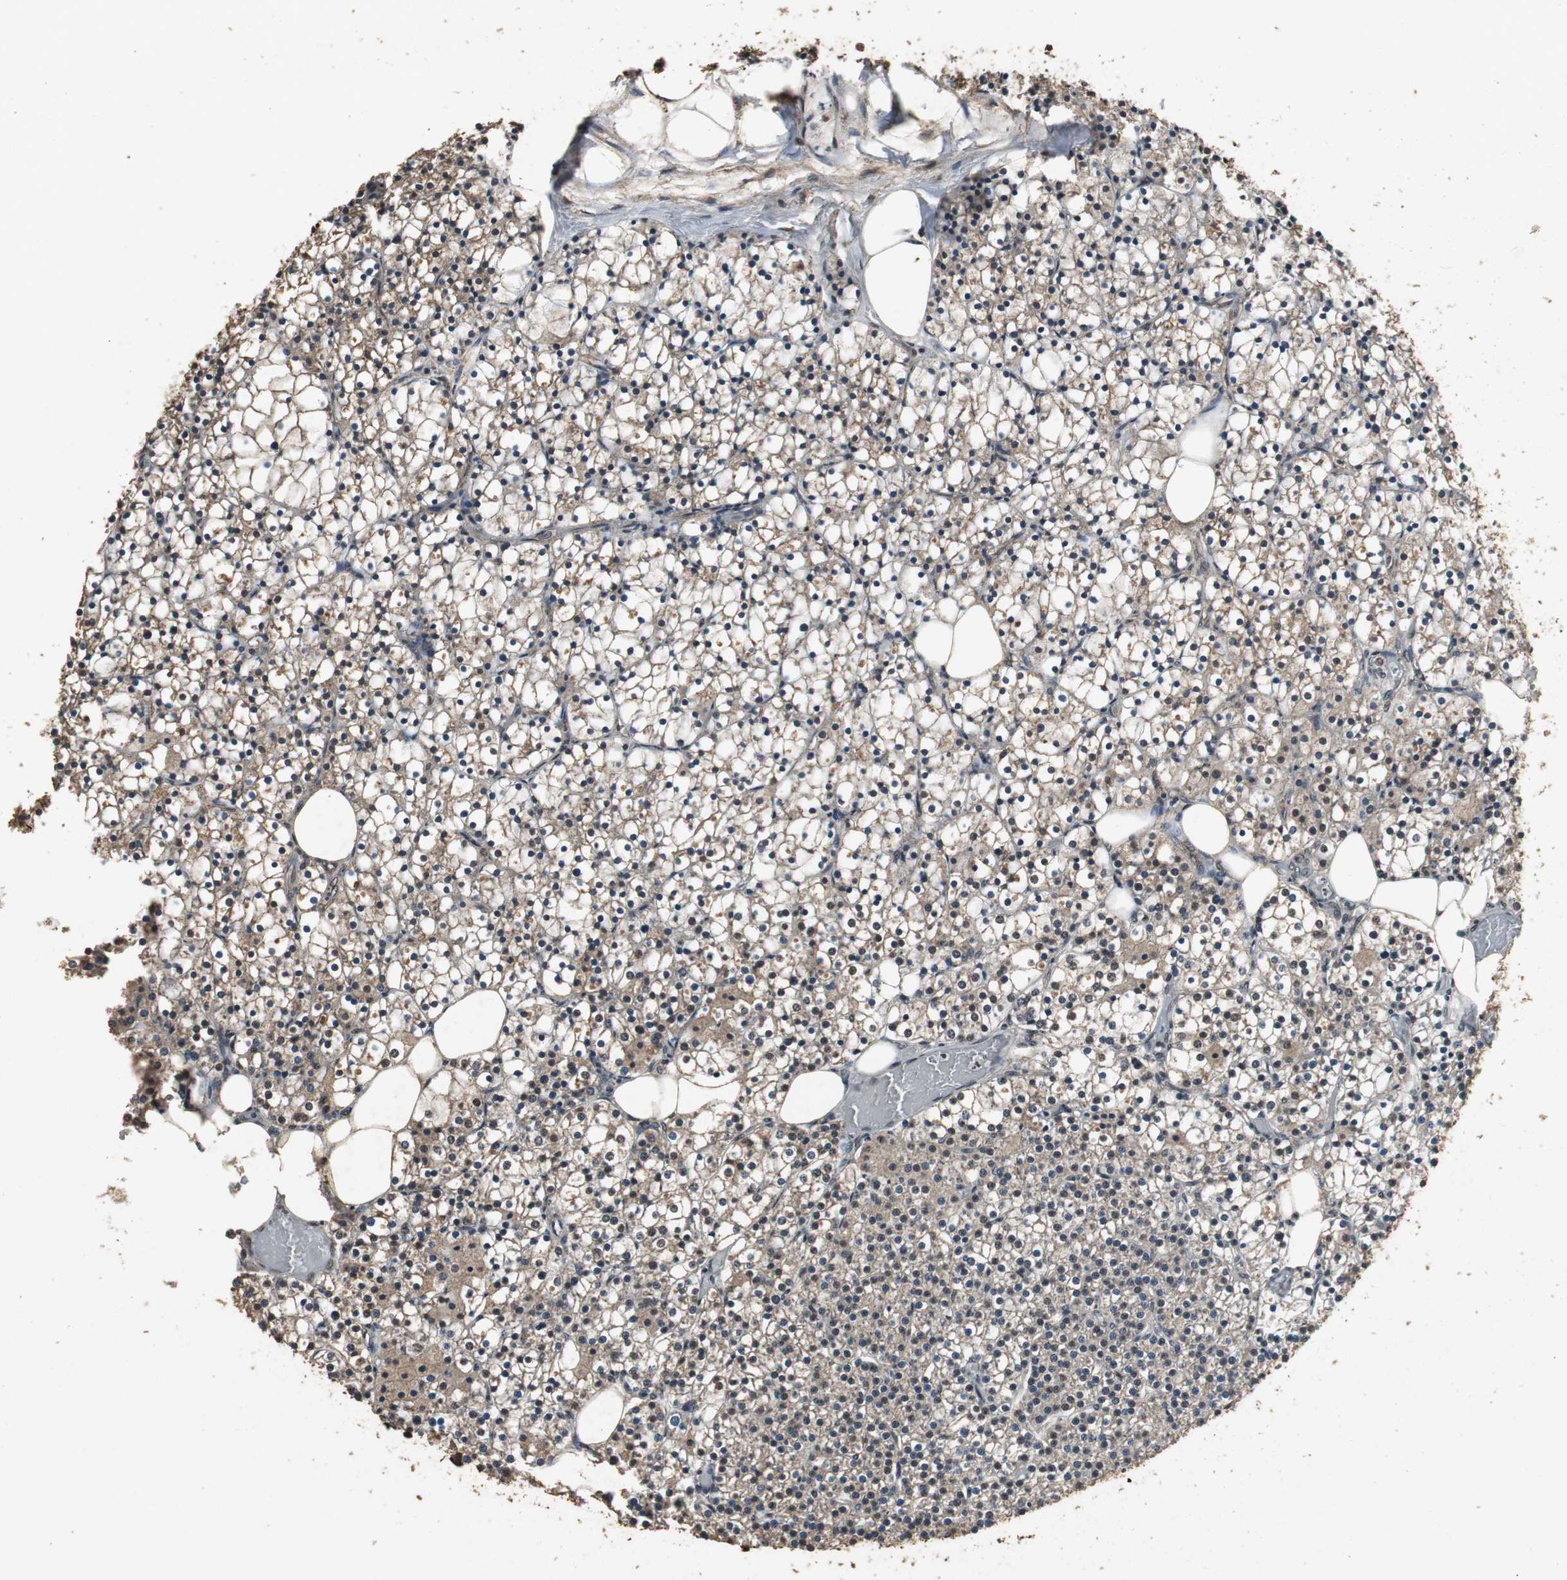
{"staining": {"intensity": "strong", "quantity": ">75%", "location": "cytoplasmic/membranous,nuclear"}, "tissue": "parathyroid gland", "cell_type": "Glandular cells", "image_type": "normal", "snomed": [{"axis": "morphology", "description": "Normal tissue, NOS"}, {"axis": "topography", "description": "Parathyroid gland"}], "caption": "Immunohistochemistry photomicrograph of normal parathyroid gland stained for a protein (brown), which demonstrates high levels of strong cytoplasmic/membranous,nuclear expression in approximately >75% of glandular cells.", "gene": "PPP1R13B", "patient": {"sex": "female", "age": 63}}